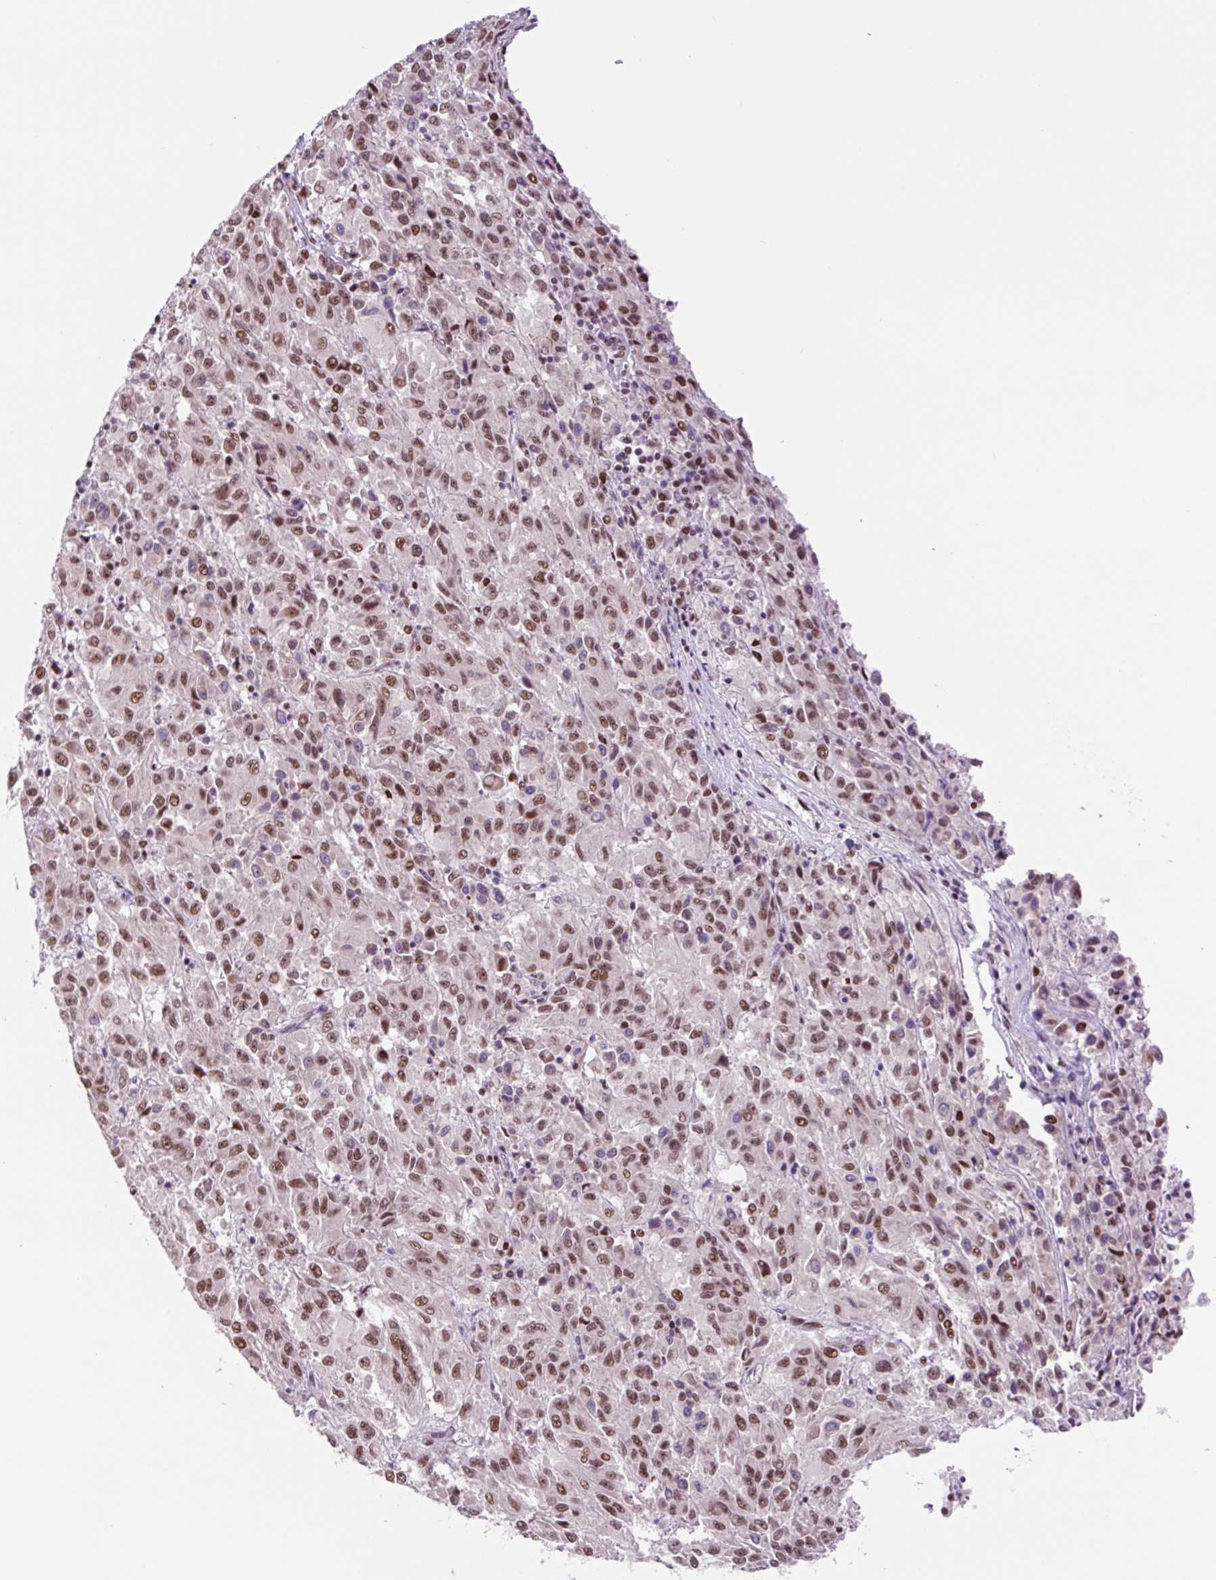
{"staining": {"intensity": "moderate", "quantity": ">75%", "location": "nuclear"}, "tissue": "melanoma", "cell_type": "Tumor cells", "image_type": "cancer", "snomed": [{"axis": "morphology", "description": "Malignant melanoma, Metastatic site"}, {"axis": "topography", "description": "Lung"}], "caption": "Protein analysis of malignant melanoma (metastatic site) tissue reveals moderate nuclear staining in about >75% of tumor cells. (DAB IHC with brightfield microscopy, high magnification).", "gene": "TAF1A", "patient": {"sex": "male", "age": 64}}